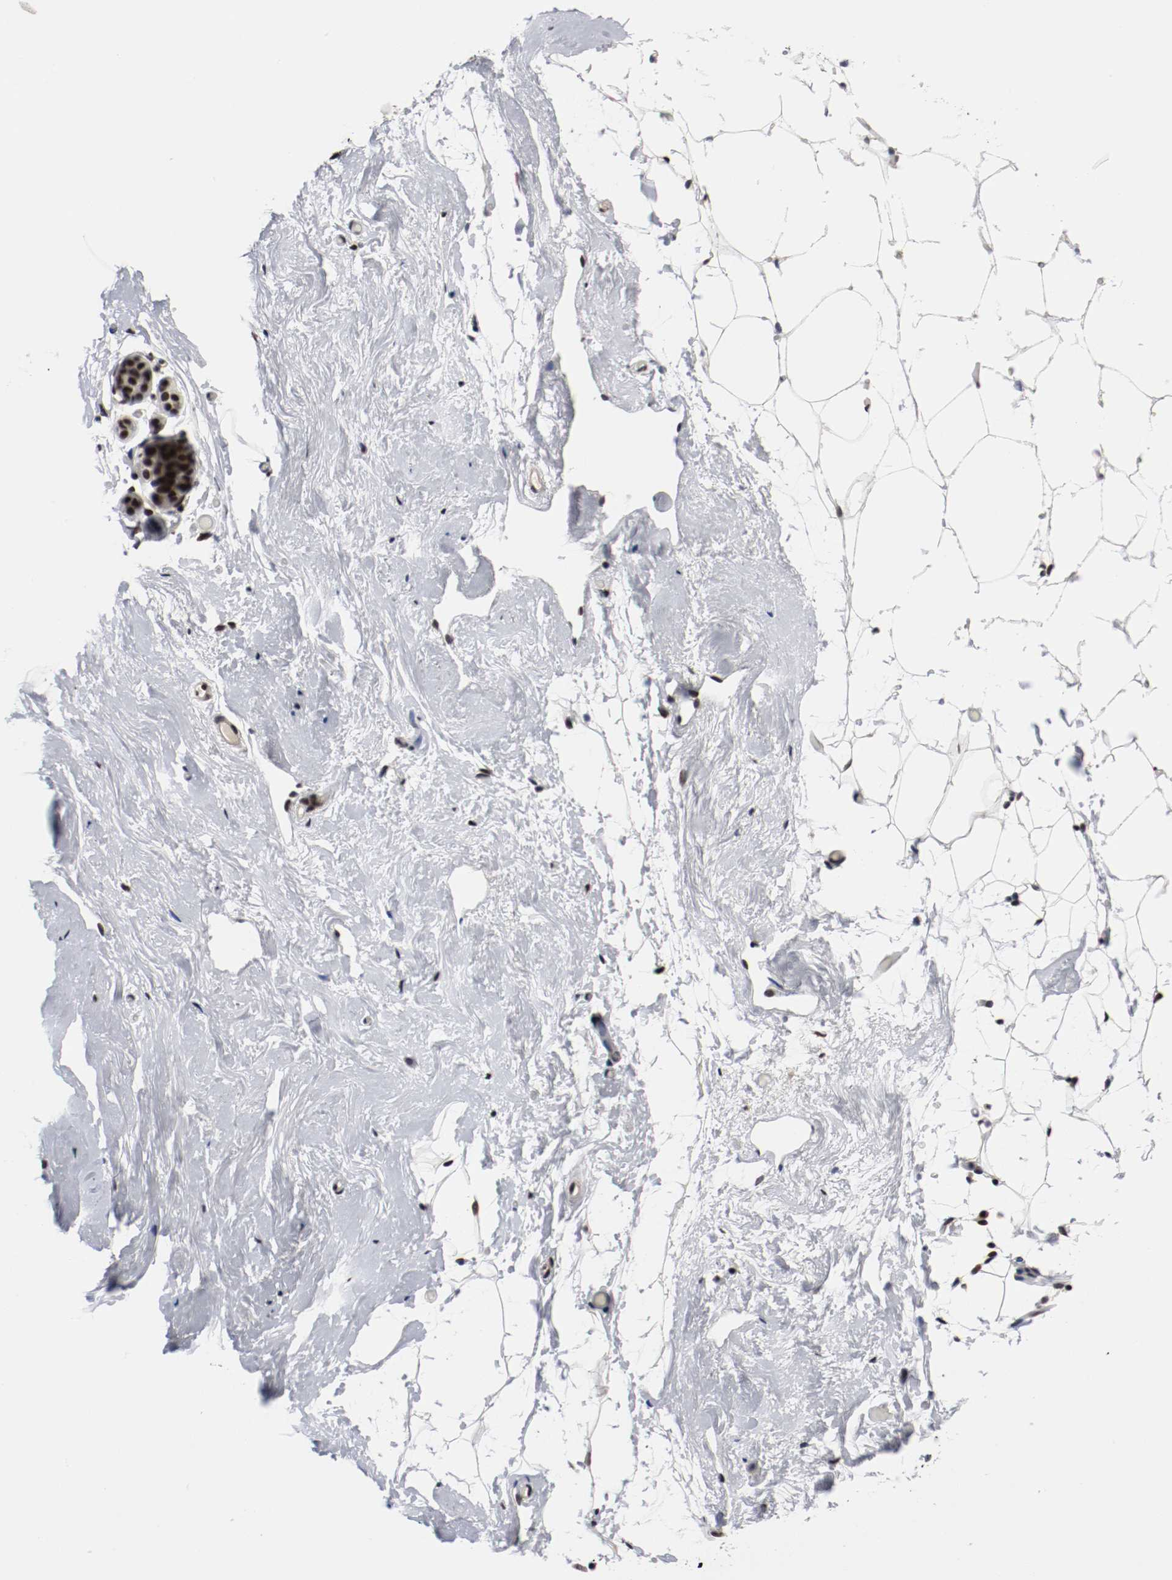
{"staining": {"intensity": "moderate", "quantity": ">75%", "location": "nuclear"}, "tissue": "breast", "cell_type": "Adipocytes", "image_type": "normal", "snomed": [{"axis": "morphology", "description": "Normal tissue, NOS"}, {"axis": "topography", "description": "Breast"}], "caption": "Protein analysis of normal breast exhibits moderate nuclear positivity in approximately >75% of adipocytes.", "gene": "MEF2D", "patient": {"sex": "female", "age": 75}}